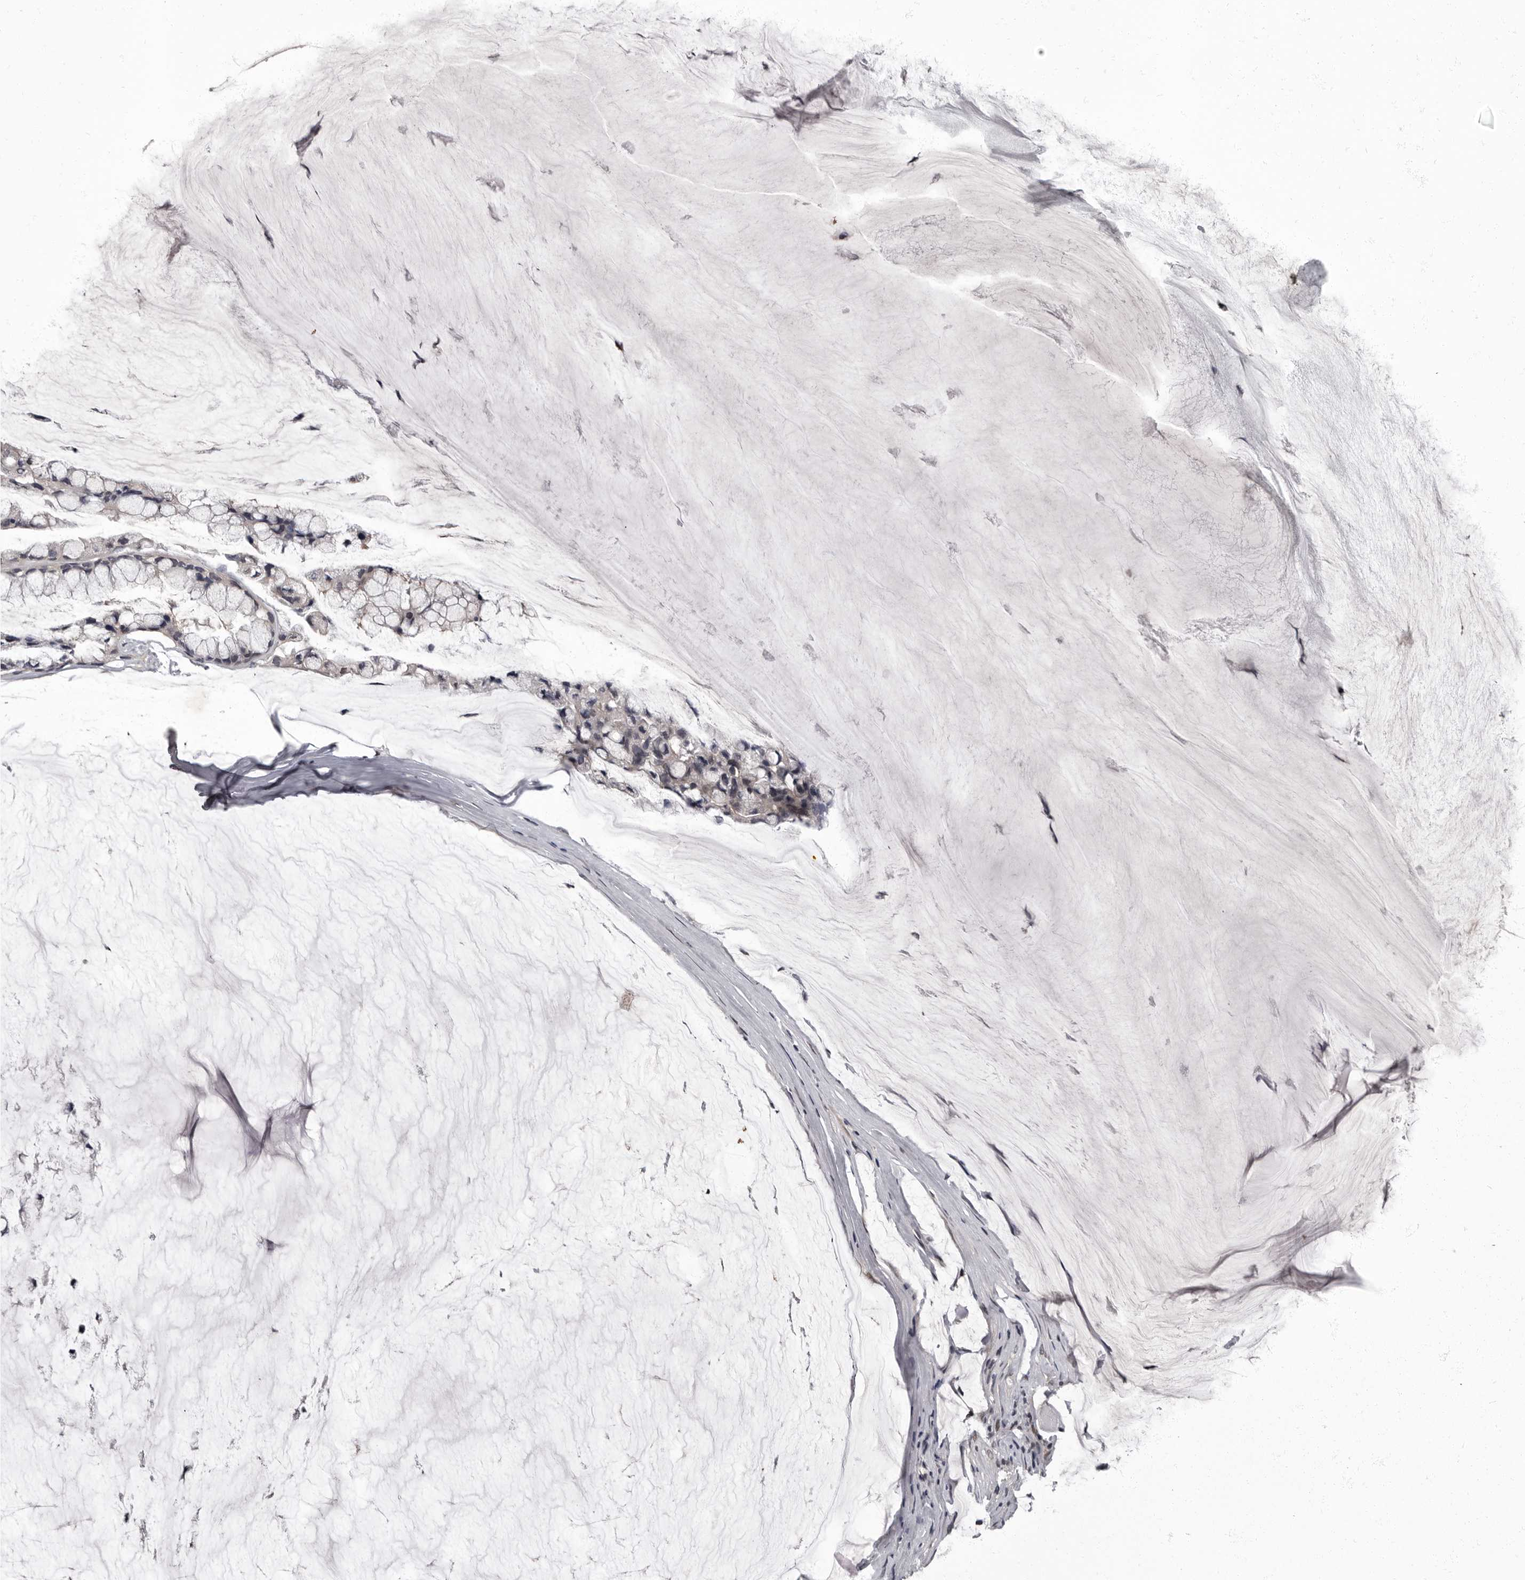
{"staining": {"intensity": "negative", "quantity": "none", "location": "none"}, "tissue": "ovarian cancer", "cell_type": "Tumor cells", "image_type": "cancer", "snomed": [{"axis": "morphology", "description": "Cystadenocarcinoma, mucinous, NOS"}, {"axis": "topography", "description": "Ovary"}], "caption": "Histopathology image shows no significant protein positivity in tumor cells of mucinous cystadenocarcinoma (ovarian).", "gene": "C1orf50", "patient": {"sex": "female", "age": 39}}